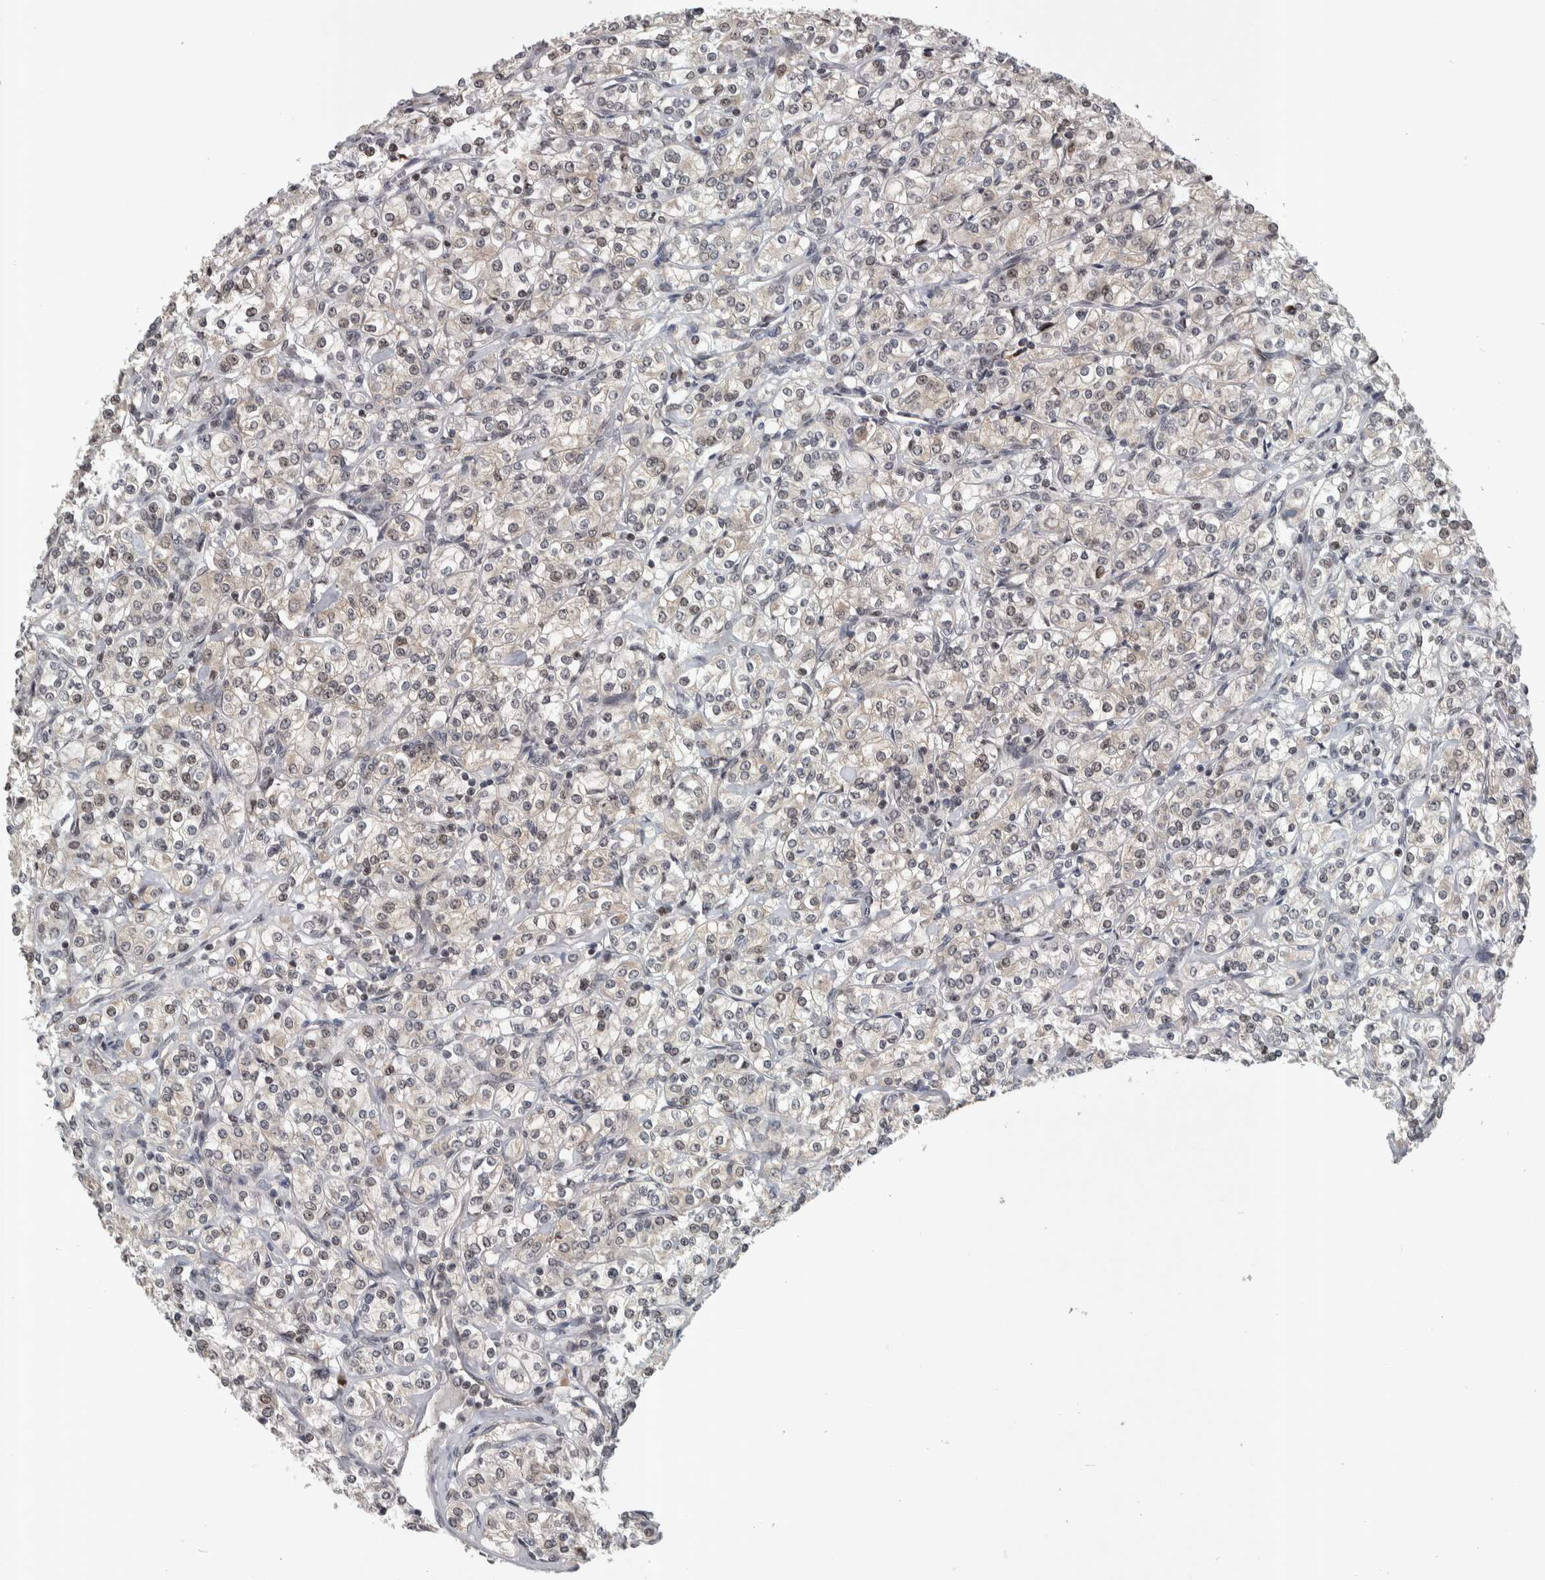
{"staining": {"intensity": "weak", "quantity": "25%-75%", "location": "nuclear"}, "tissue": "renal cancer", "cell_type": "Tumor cells", "image_type": "cancer", "snomed": [{"axis": "morphology", "description": "Adenocarcinoma, NOS"}, {"axis": "topography", "description": "Kidney"}], "caption": "Immunohistochemistry photomicrograph of human adenocarcinoma (renal) stained for a protein (brown), which reveals low levels of weak nuclear positivity in approximately 25%-75% of tumor cells.", "gene": "ZSCAN21", "patient": {"sex": "male", "age": 77}}